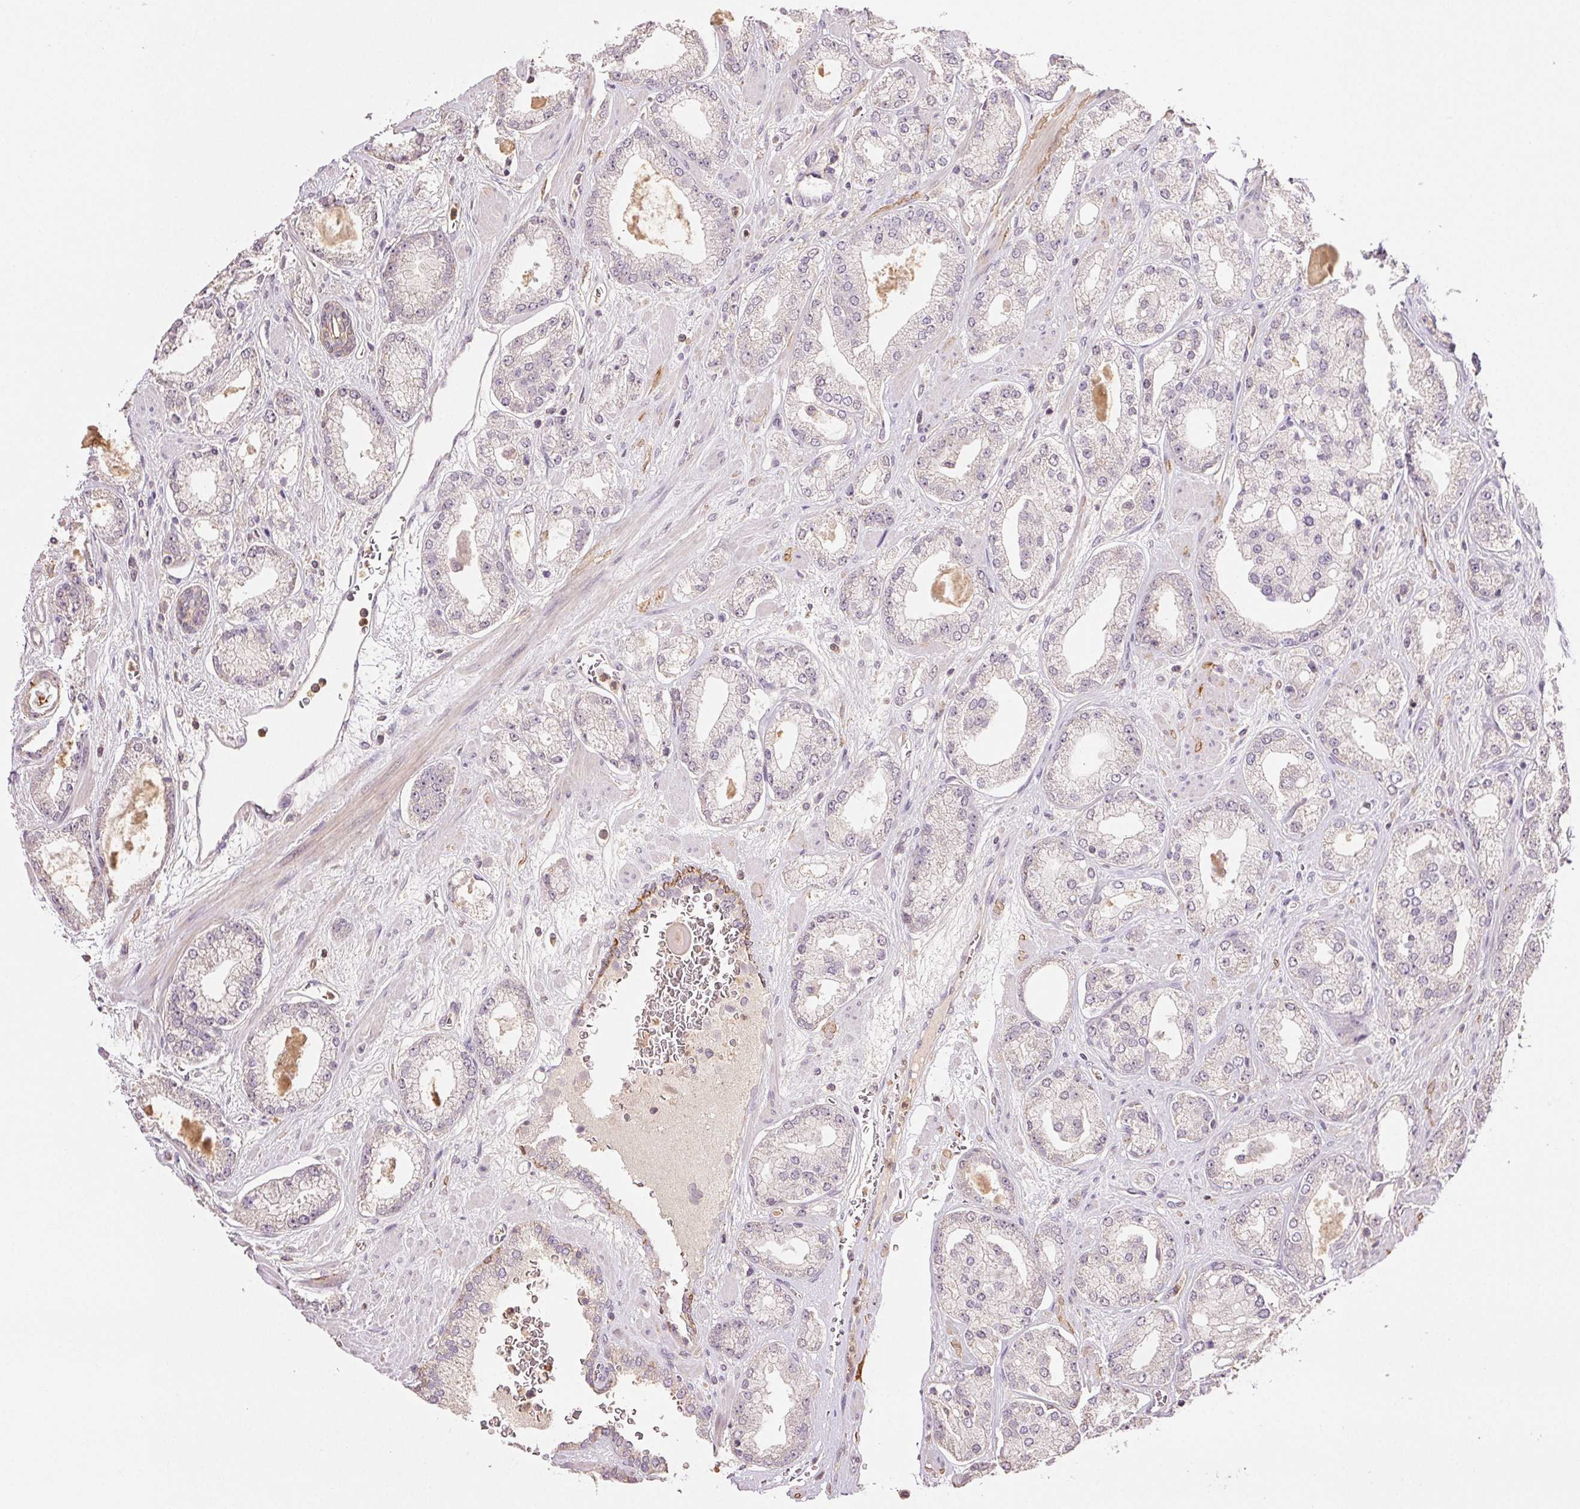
{"staining": {"intensity": "negative", "quantity": "none", "location": "none"}, "tissue": "prostate cancer", "cell_type": "Tumor cells", "image_type": "cancer", "snomed": [{"axis": "morphology", "description": "Adenocarcinoma, High grade"}, {"axis": "topography", "description": "Prostate"}], "caption": "Prostate cancer (adenocarcinoma (high-grade)) stained for a protein using immunohistochemistry displays no staining tumor cells.", "gene": "TMEM253", "patient": {"sex": "male", "age": 64}}